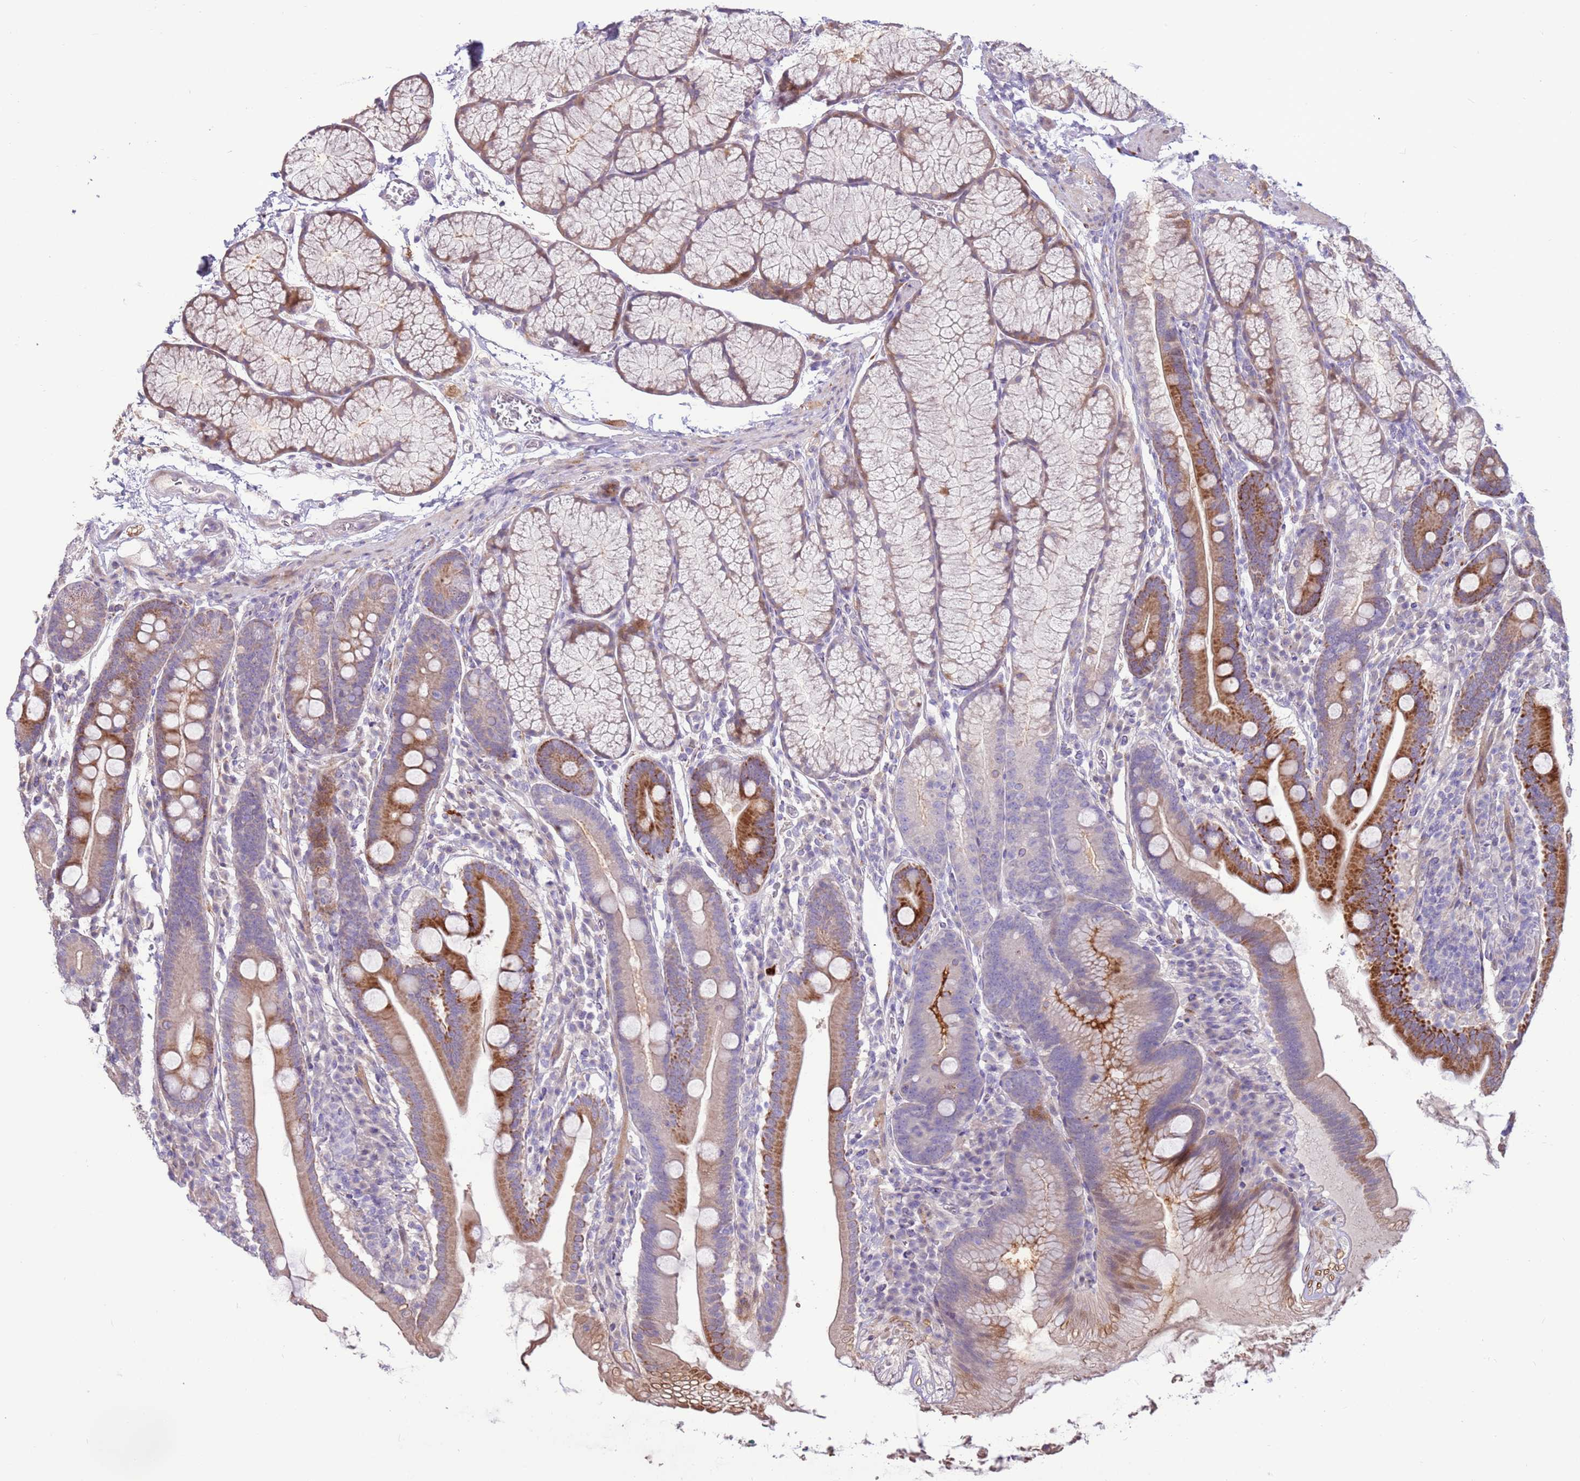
{"staining": {"intensity": "strong", "quantity": "25%-75%", "location": "cytoplasmic/membranous"}, "tissue": "duodenum", "cell_type": "Glandular cells", "image_type": "normal", "snomed": [{"axis": "morphology", "description": "Normal tissue, NOS"}, {"axis": "topography", "description": "Duodenum"}], "caption": "IHC (DAB (3,3'-diaminobenzidine)) staining of benign human duodenum shows strong cytoplasmic/membranous protein positivity in approximately 25%-75% of glandular cells.", "gene": "LGI4", "patient": {"sex": "male", "age": 35}}